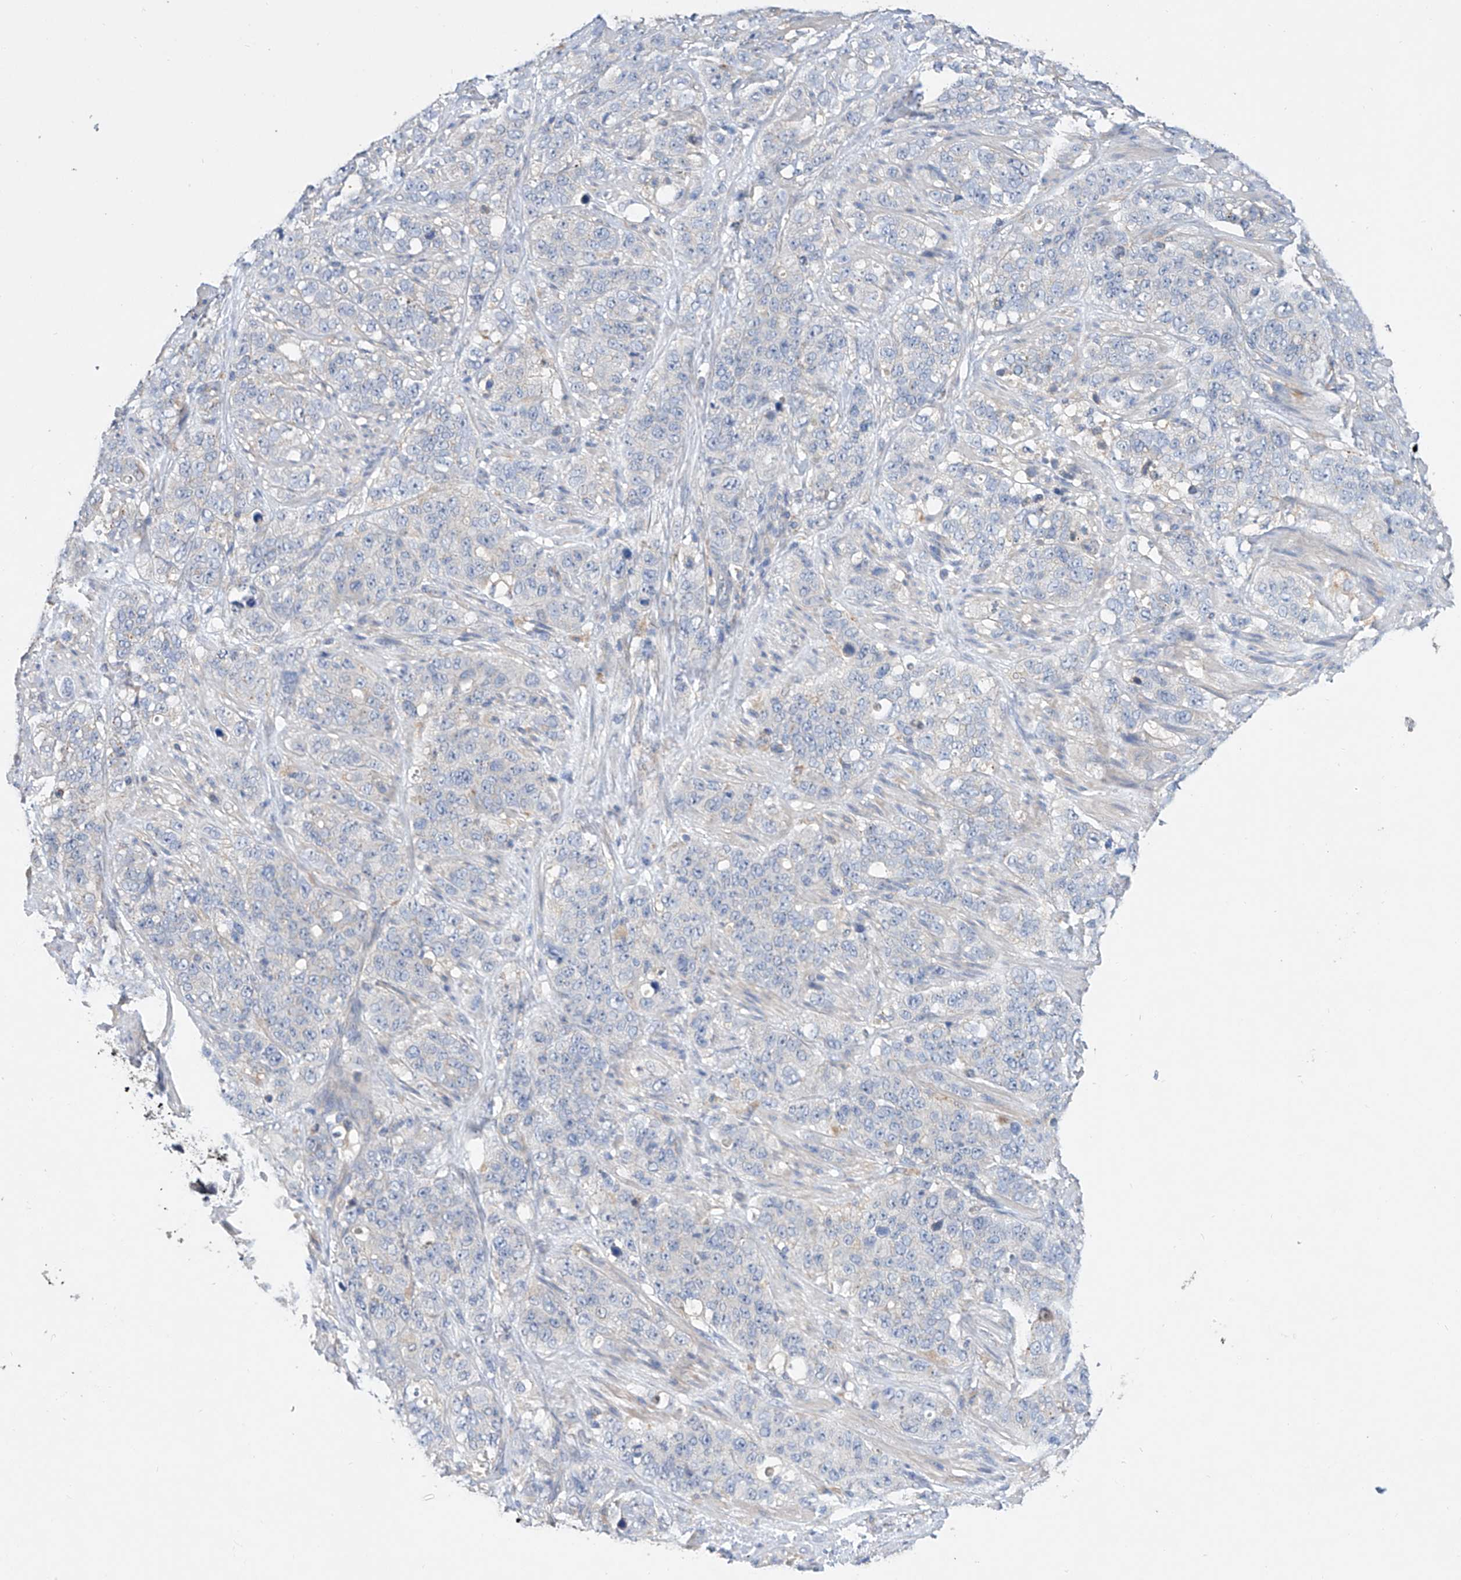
{"staining": {"intensity": "negative", "quantity": "none", "location": "none"}, "tissue": "stomach cancer", "cell_type": "Tumor cells", "image_type": "cancer", "snomed": [{"axis": "morphology", "description": "Adenocarcinoma, NOS"}, {"axis": "topography", "description": "Stomach"}], "caption": "Adenocarcinoma (stomach) was stained to show a protein in brown. There is no significant positivity in tumor cells.", "gene": "AMD1", "patient": {"sex": "male", "age": 48}}